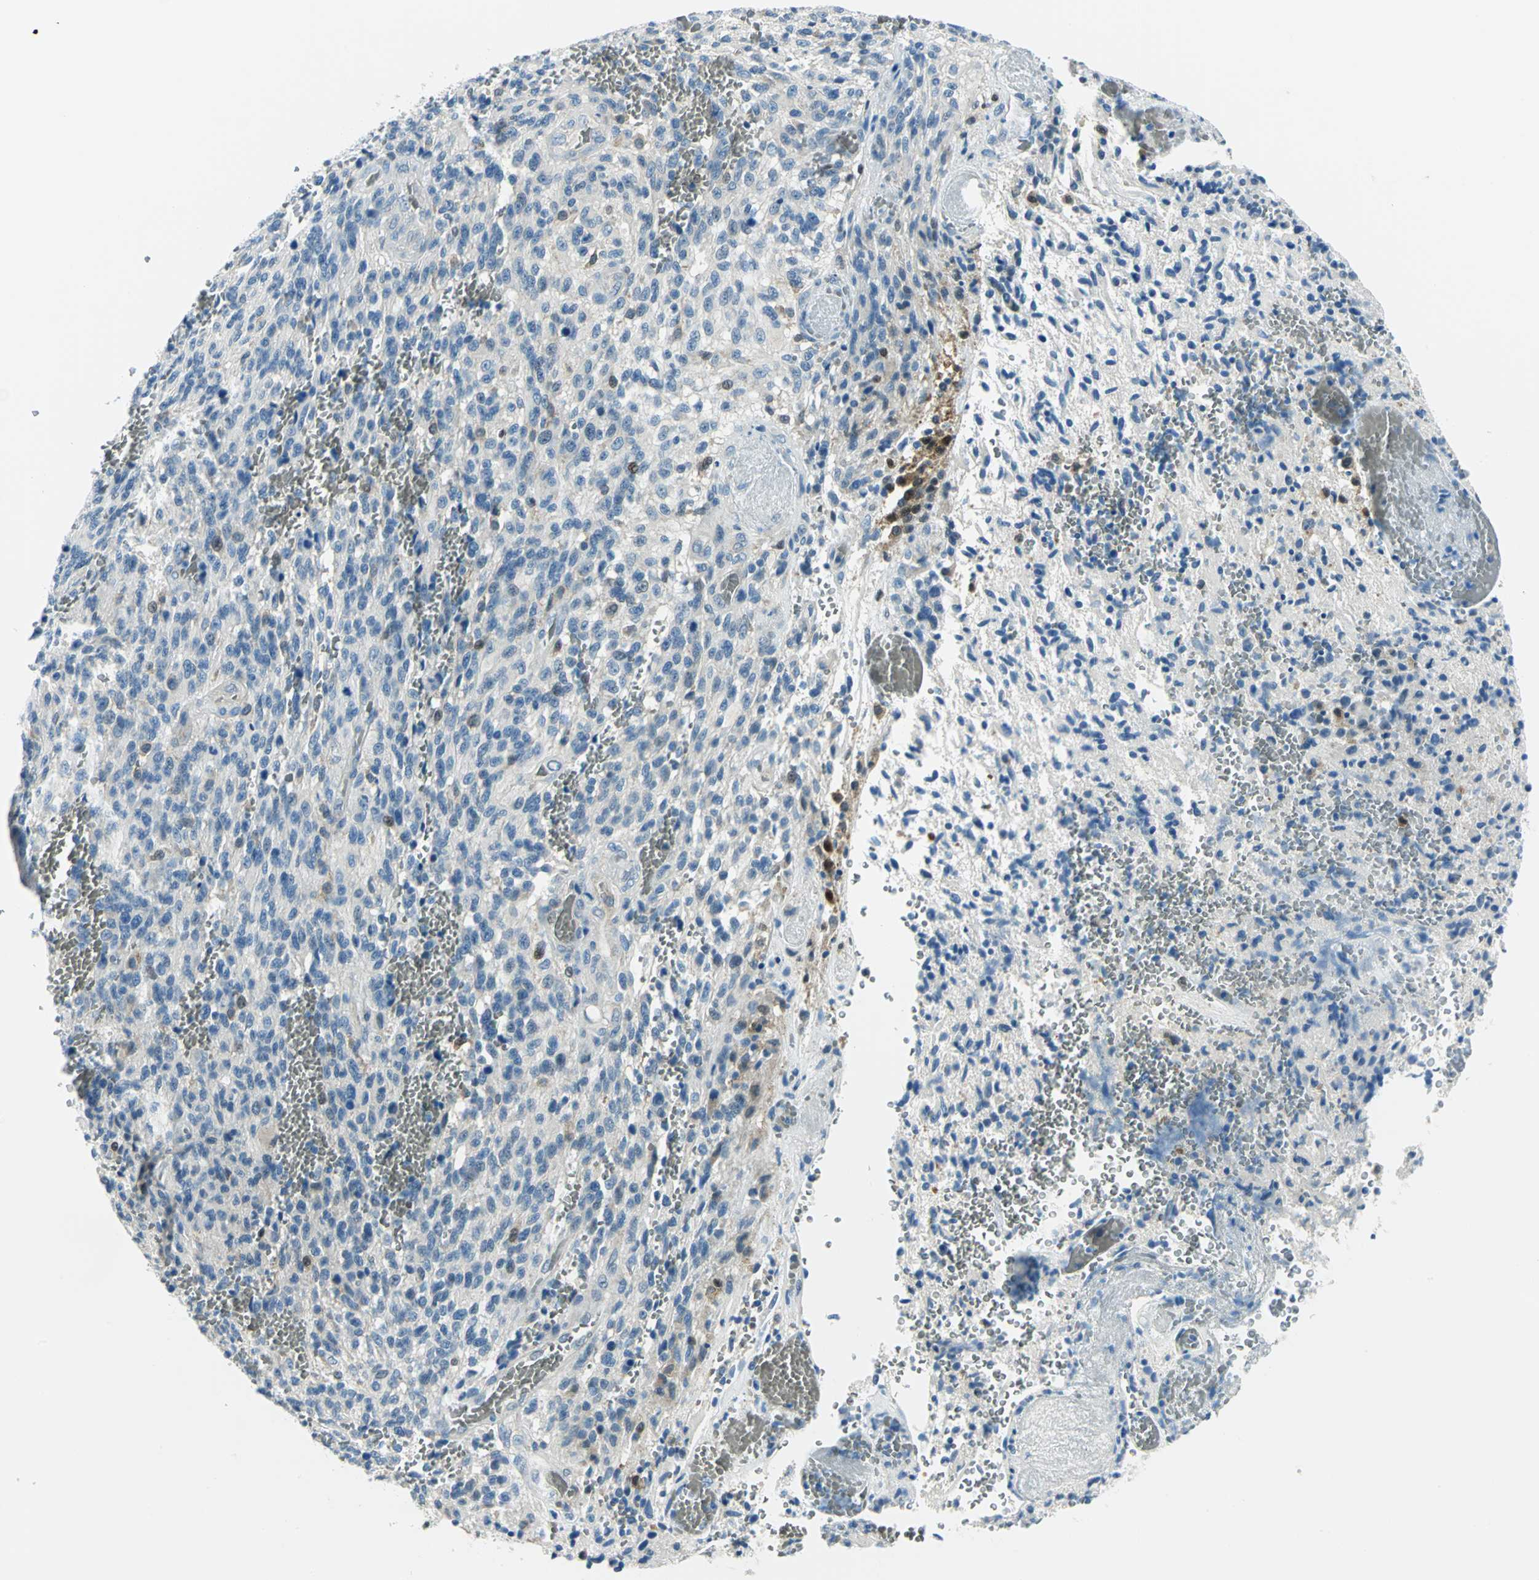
{"staining": {"intensity": "moderate", "quantity": "<25%", "location": "nuclear"}, "tissue": "glioma", "cell_type": "Tumor cells", "image_type": "cancer", "snomed": [{"axis": "morphology", "description": "Normal tissue, NOS"}, {"axis": "morphology", "description": "Glioma, malignant, High grade"}, {"axis": "topography", "description": "Cerebral cortex"}], "caption": "The histopathology image shows staining of high-grade glioma (malignant), revealing moderate nuclear protein staining (brown color) within tumor cells.", "gene": "AKR1A1", "patient": {"sex": "male", "age": 56}}